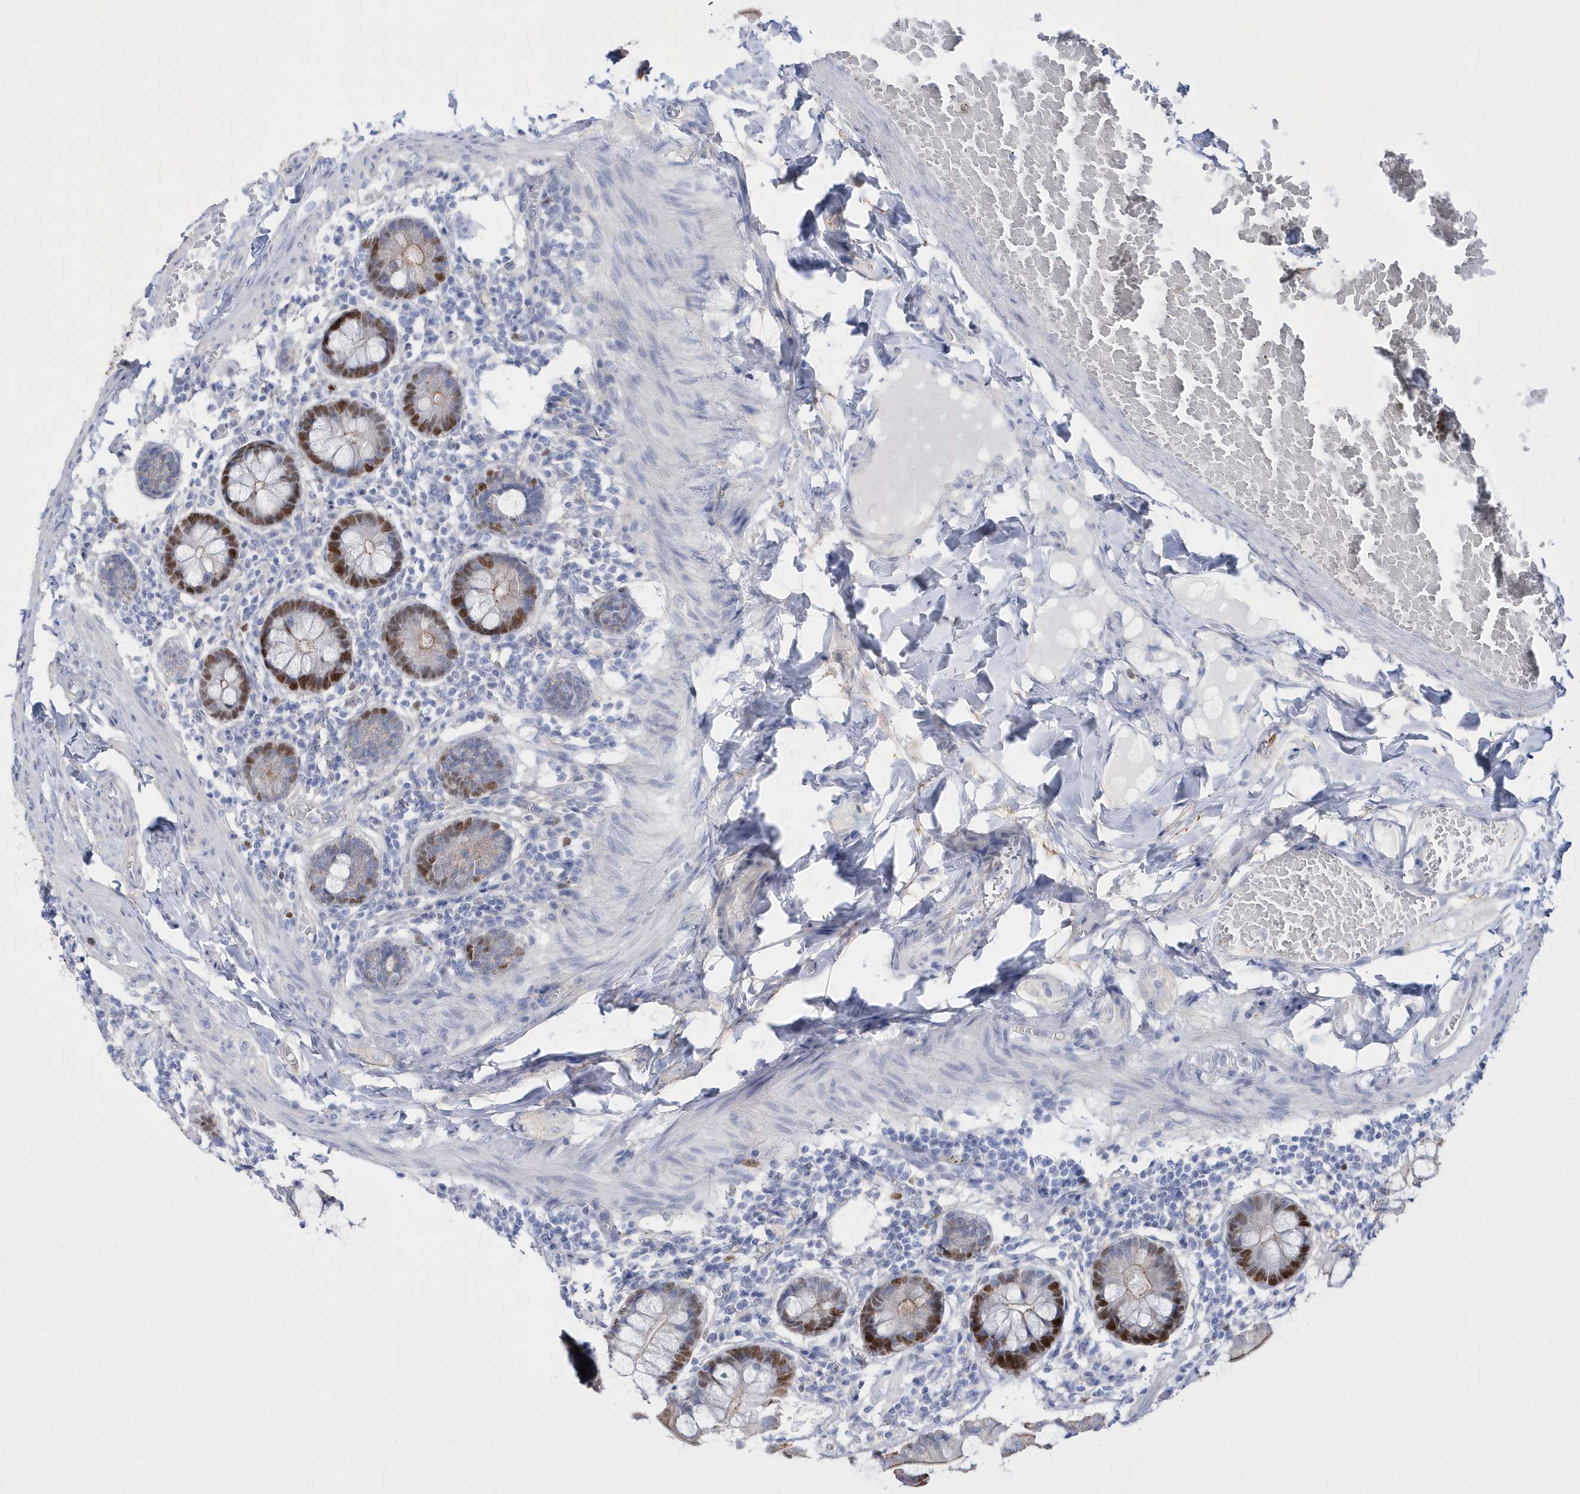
{"staining": {"intensity": "moderate", "quantity": "25%-75%", "location": "cytoplasmic/membranous,nuclear"}, "tissue": "small intestine", "cell_type": "Glandular cells", "image_type": "normal", "snomed": [{"axis": "morphology", "description": "Normal tissue, NOS"}, {"axis": "topography", "description": "Small intestine"}], "caption": "Immunohistochemical staining of unremarkable small intestine exhibits moderate cytoplasmic/membranous,nuclear protein staining in about 25%-75% of glandular cells. (DAB (3,3'-diaminobenzidine) IHC with brightfield microscopy, high magnification).", "gene": "TMCO6", "patient": {"sex": "male", "age": 41}}